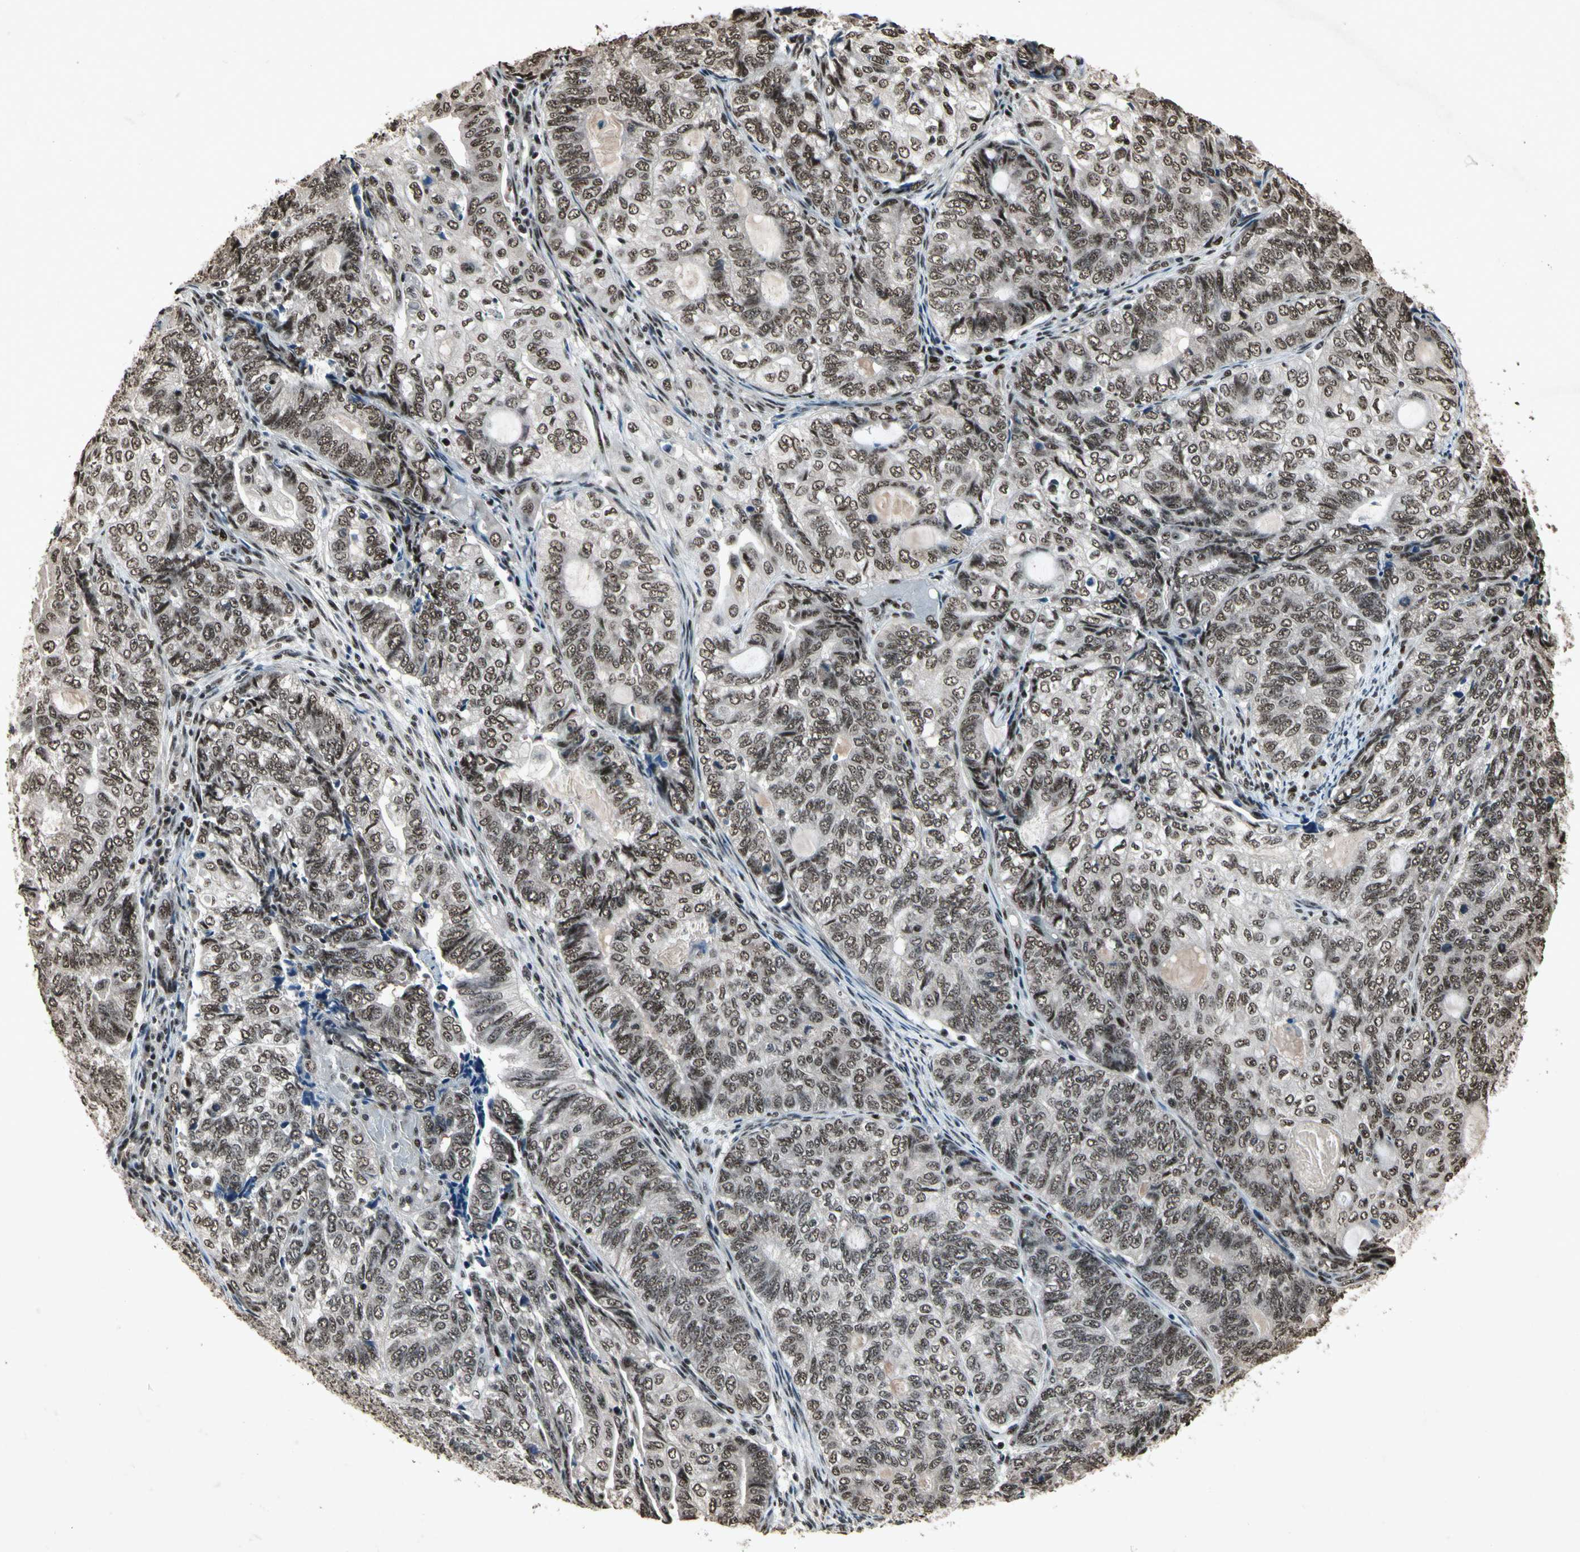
{"staining": {"intensity": "strong", "quantity": ">75%", "location": "nuclear"}, "tissue": "endometrial cancer", "cell_type": "Tumor cells", "image_type": "cancer", "snomed": [{"axis": "morphology", "description": "Adenocarcinoma, NOS"}, {"axis": "topography", "description": "Uterus"}, {"axis": "topography", "description": "Endometrium"}], "caption": "IHC of adenocarcinoma (endometrial) displays high levels of strong nuclear expression in approximately >75% of tumor cells.", "gene": "TBX2", "patient": {"sex": "female", "age": 70}}